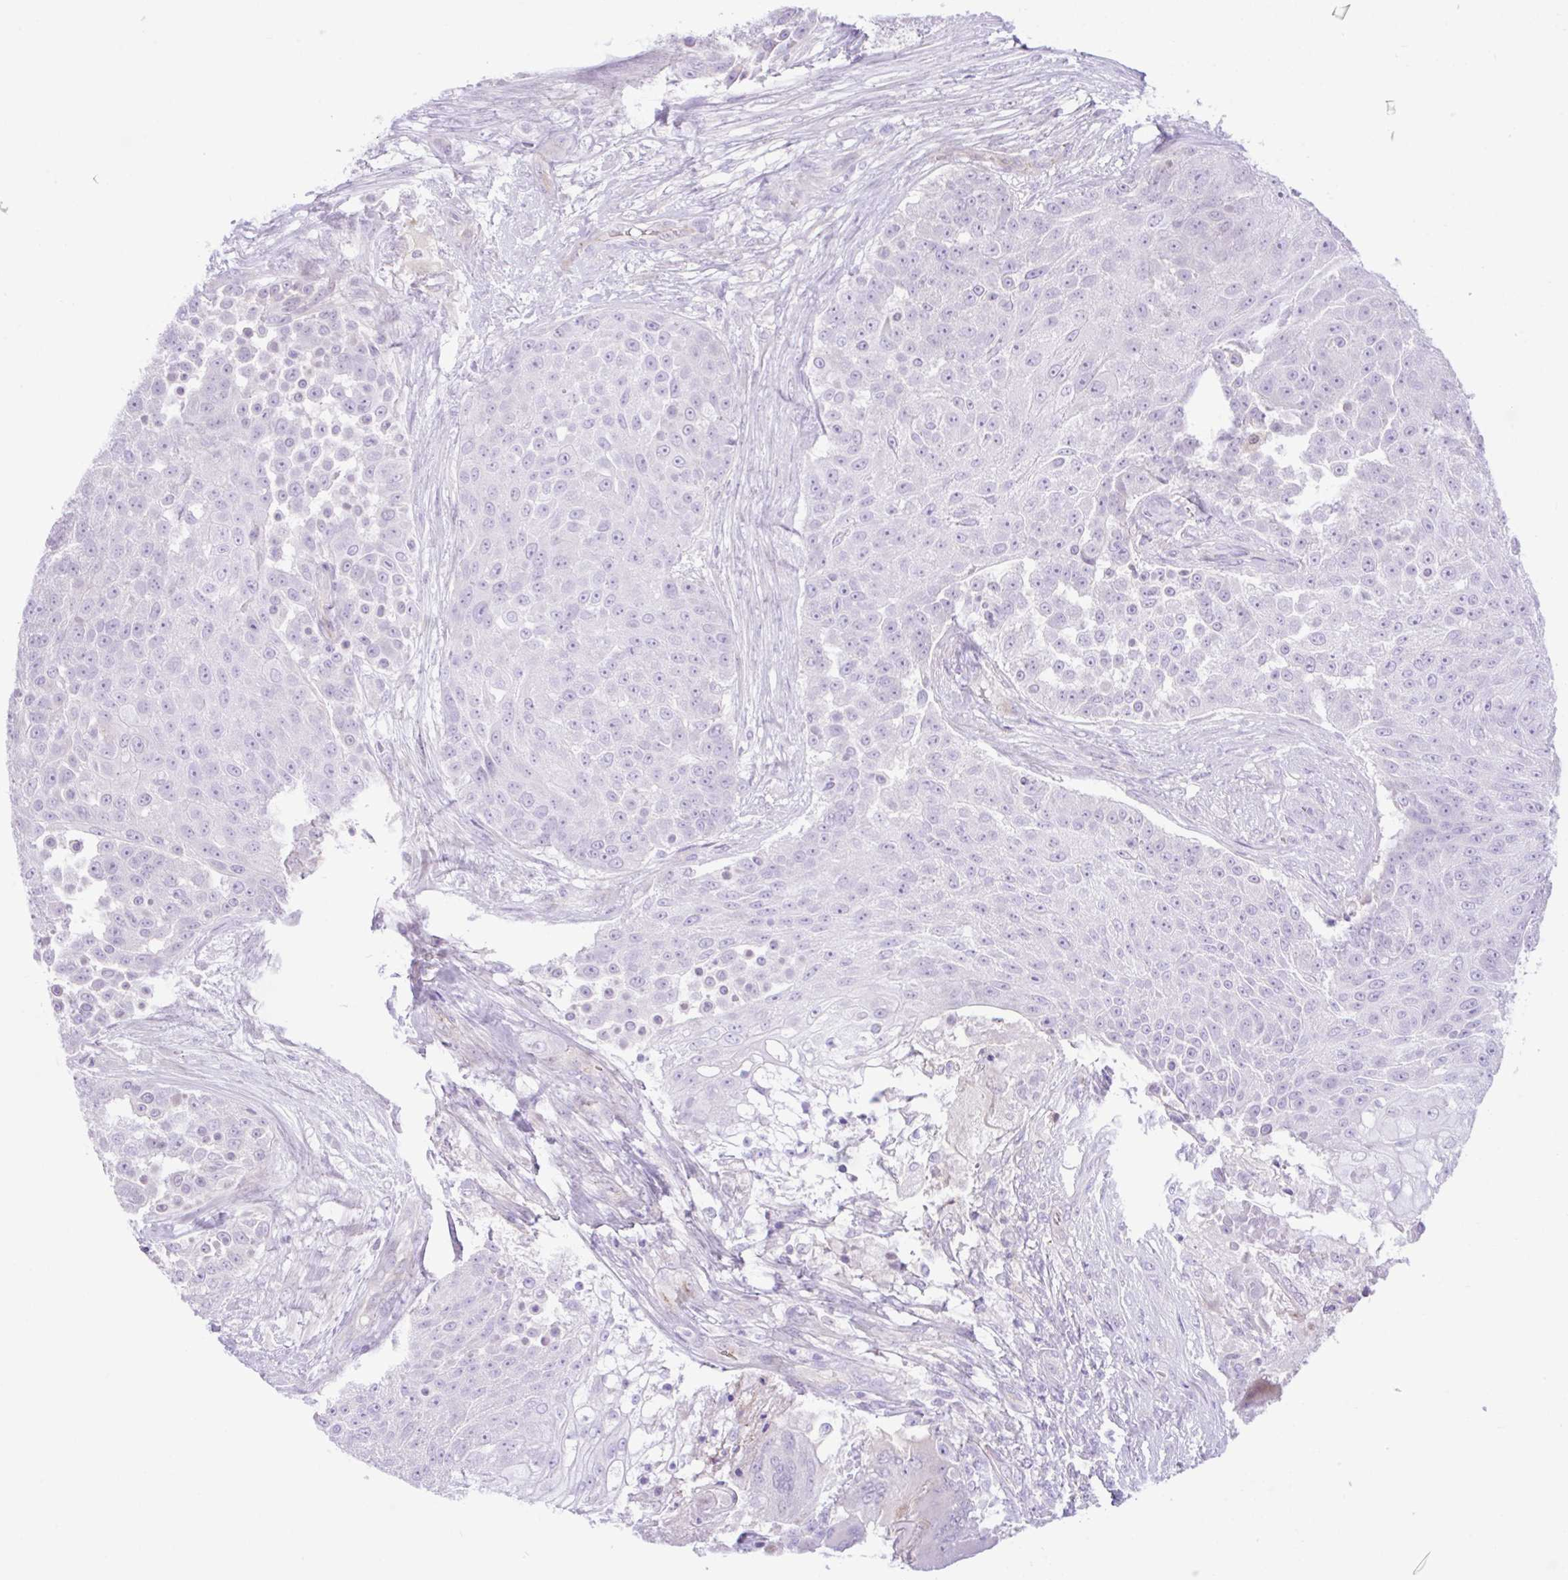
{"staining": {"intensity": "negative", "quantity": "none", "location": "none"}, "tissue": "urothelial cancer", "cell_type": "Tumor cells", "image_type": "cancer", "snomed": [{"axis": "morphology", "description": "Urothelial carcinoma, High grade"}, {"axis": "topography", "description": "Urinary bladder"}], "caption": "This is an immunohistochemistry micrograph of urothelial carcinoma (high-grade). There is no positivity in tumor cells.", "gene": "ZNF101", "patient": {"sex": "female", "age": 63}}